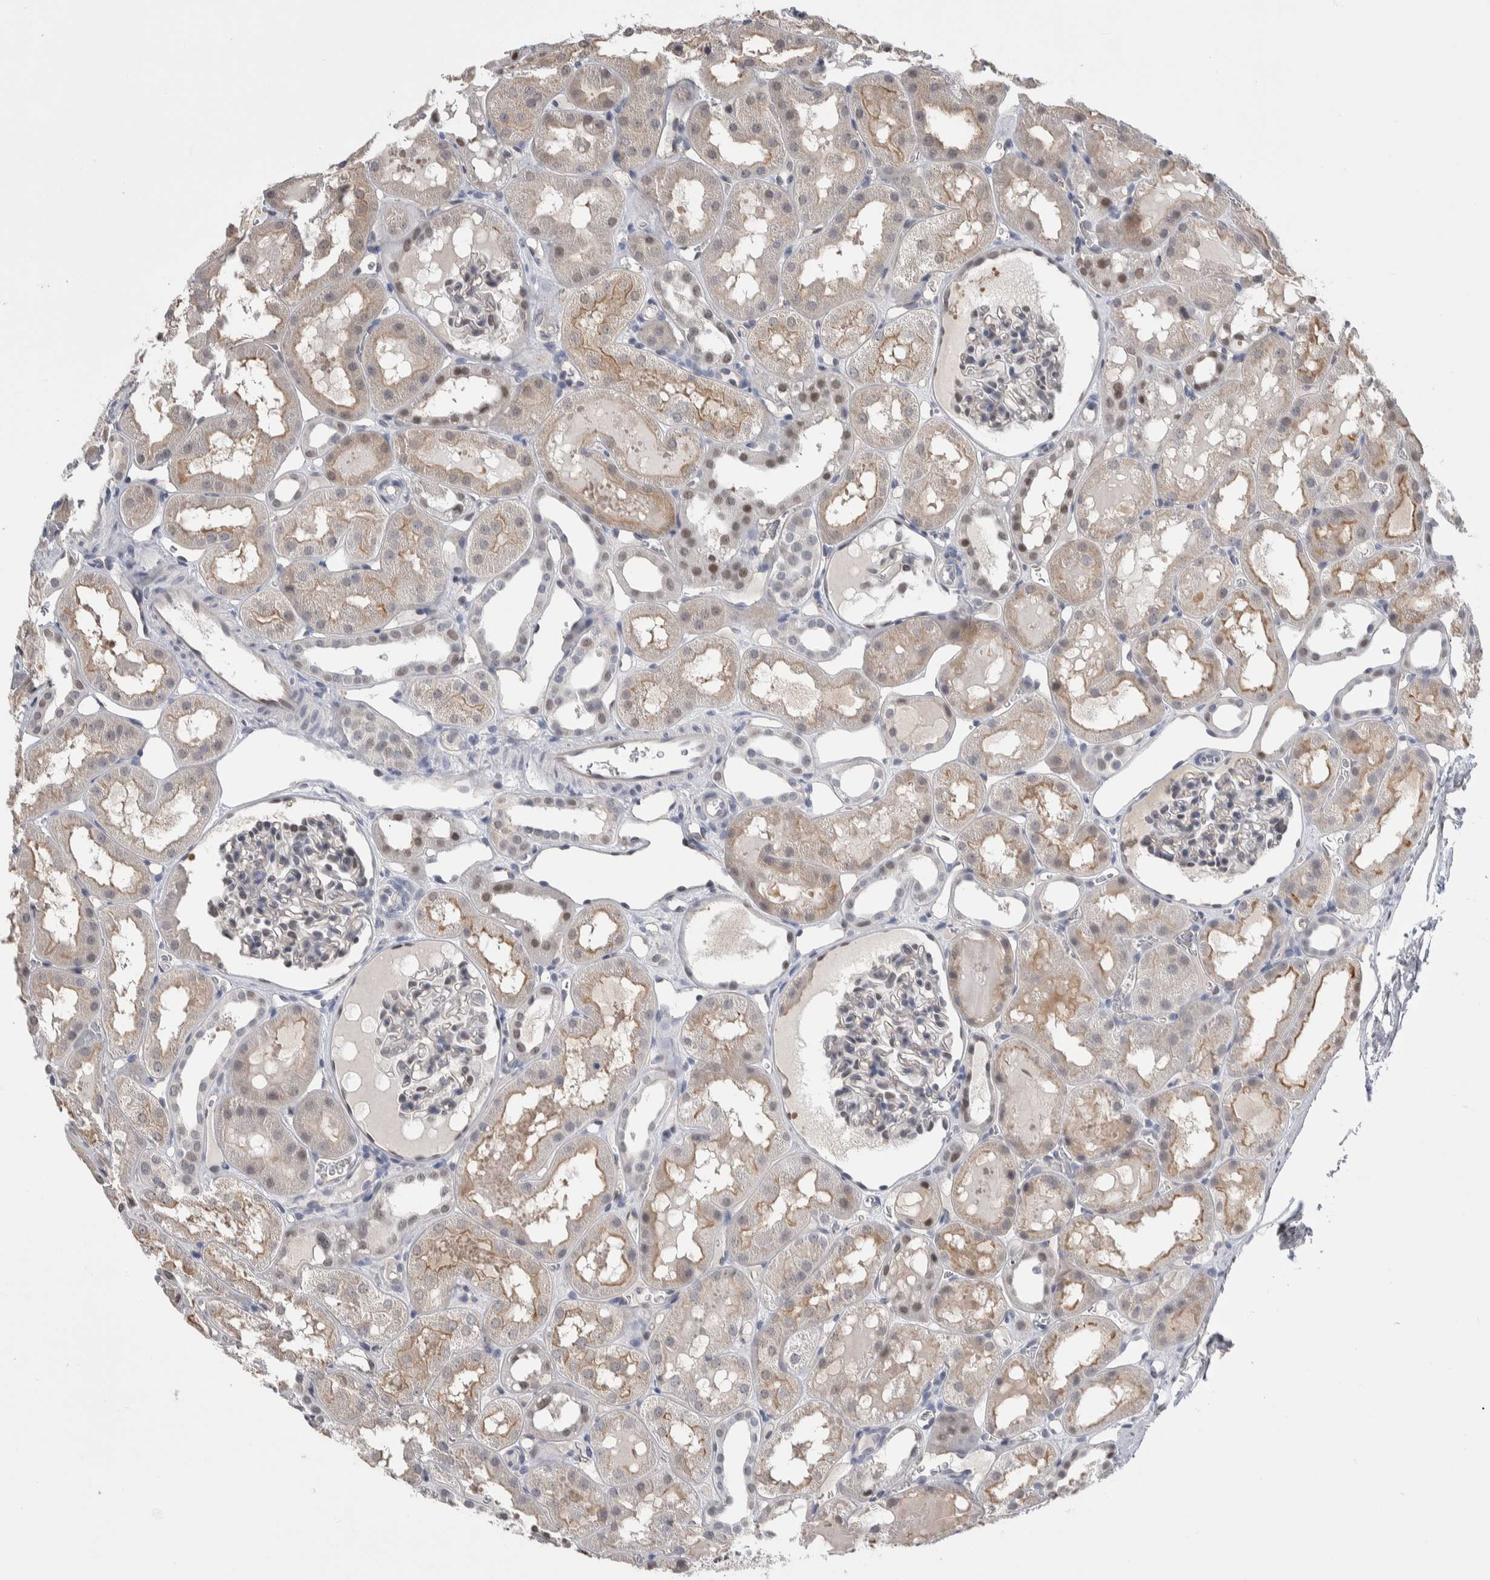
{"staining": {"intensity": "weak", "quantity": "<25%", "location": "nuclear"}, "tissue": "kidney", "cell_type": "Cells in glomeruli", "image_type": "normal", "snomed": [{"axis": "morphology", "description": "Normal tissue, NOS"}, {"axis": "topography", "description": "Kidney"}, {"axis": "topography", "description": "Urinary bladder"}], "caption": "Immunohistochemistry of normal kidney exhibits no staining in cells in glomeruli.", "gene": "ZBTB49", "patient": {"sex": "male", "age": 16}}